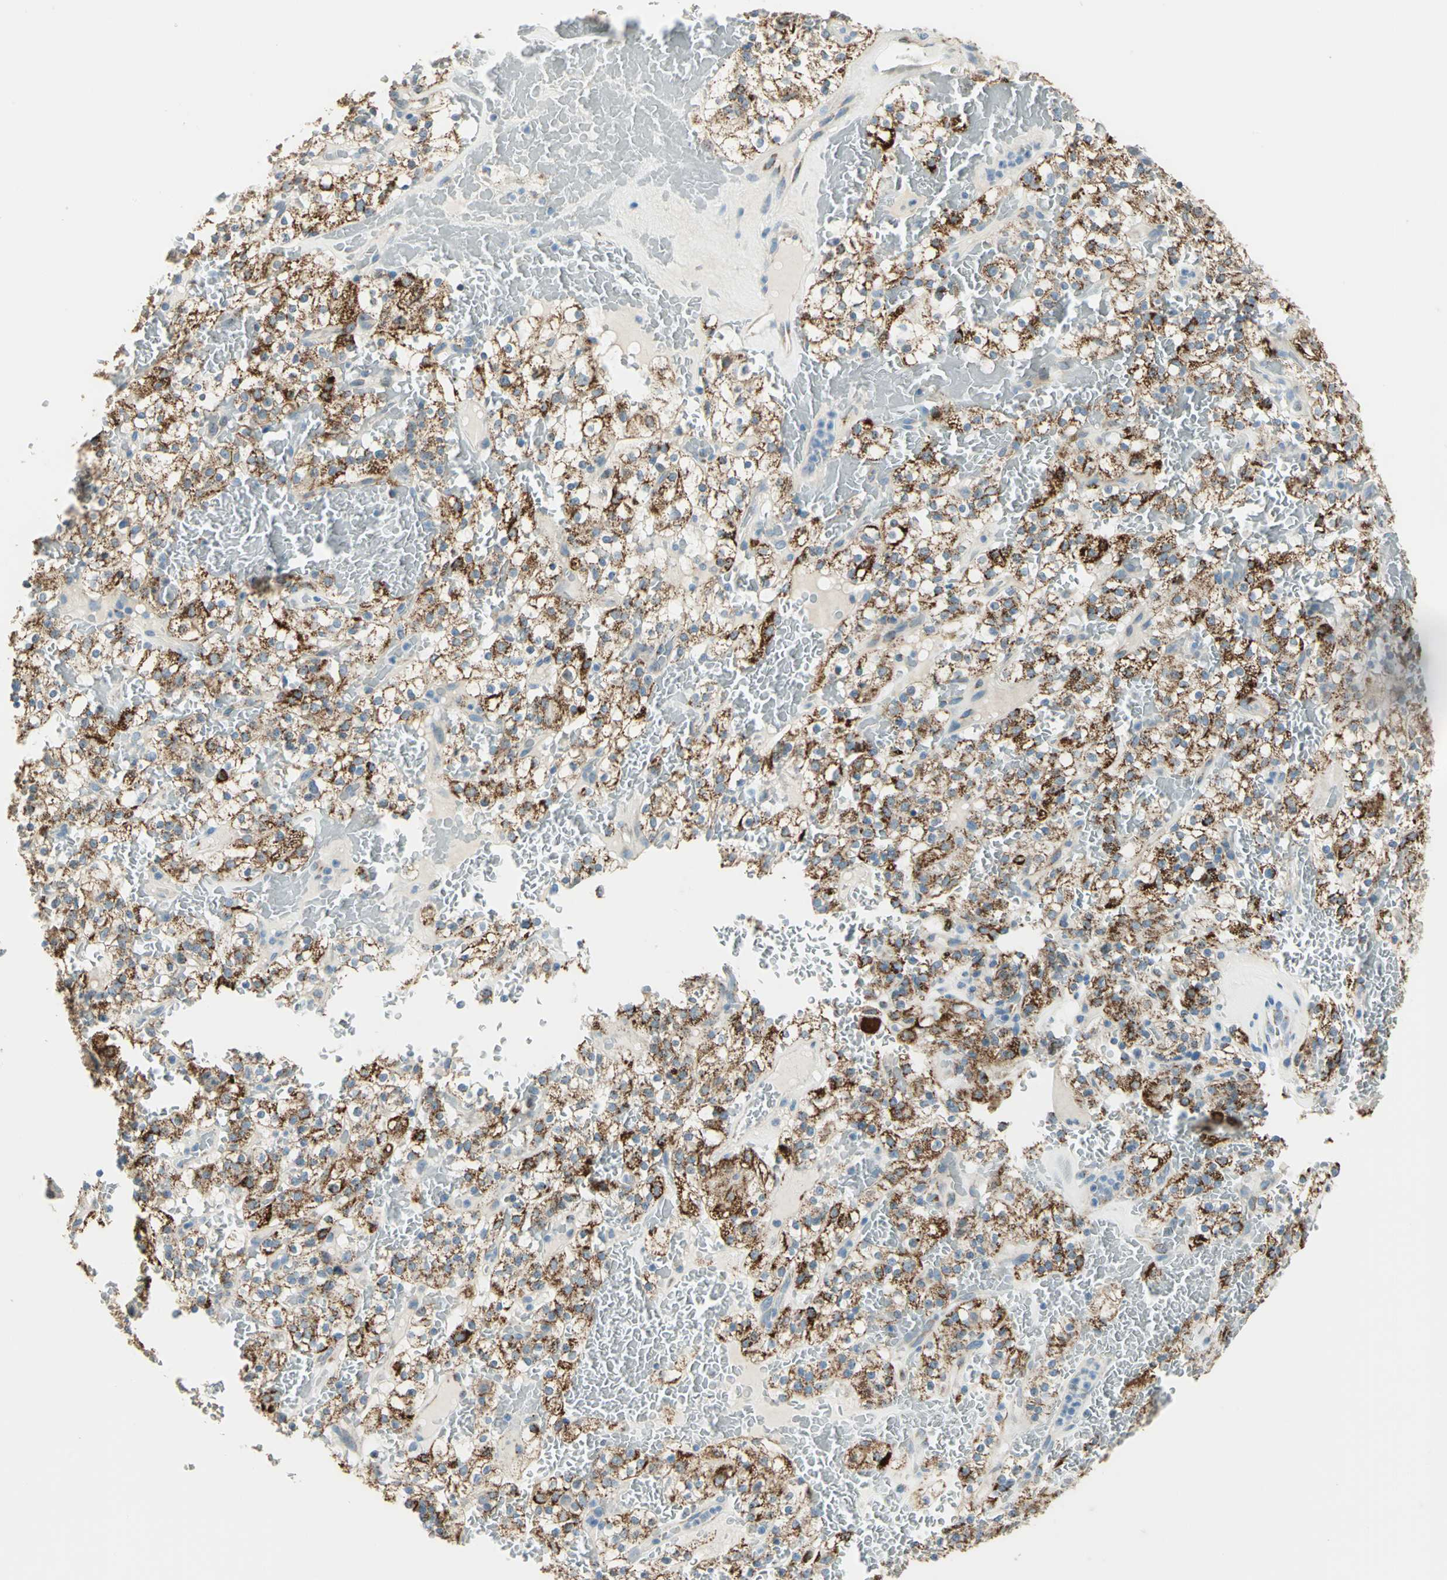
{"staining": {"intensity": "moderate", "quantity": ">75%", "location": "cytoplasmic/membranous"}, "tissue": "renal cancer", "cell_type": "Tumor cells", "image_type": "cancer", "snomed": [{"axis": "morphology", "description": "Normal tissue, NOS"}, {"axis": "morphology", "description": "Adenocarcinoma, NOS"}, {"axis": "topography", "description": "Kidney"}], "caption": "Adenocarcinoma (renal) stained for a protein (brown) displays moderate cytoplasmic/membranous positive positivity in approximately >75% of tumor cells.", "gene": "ACADM", "patient": {"sex": "female", "age": 72}}